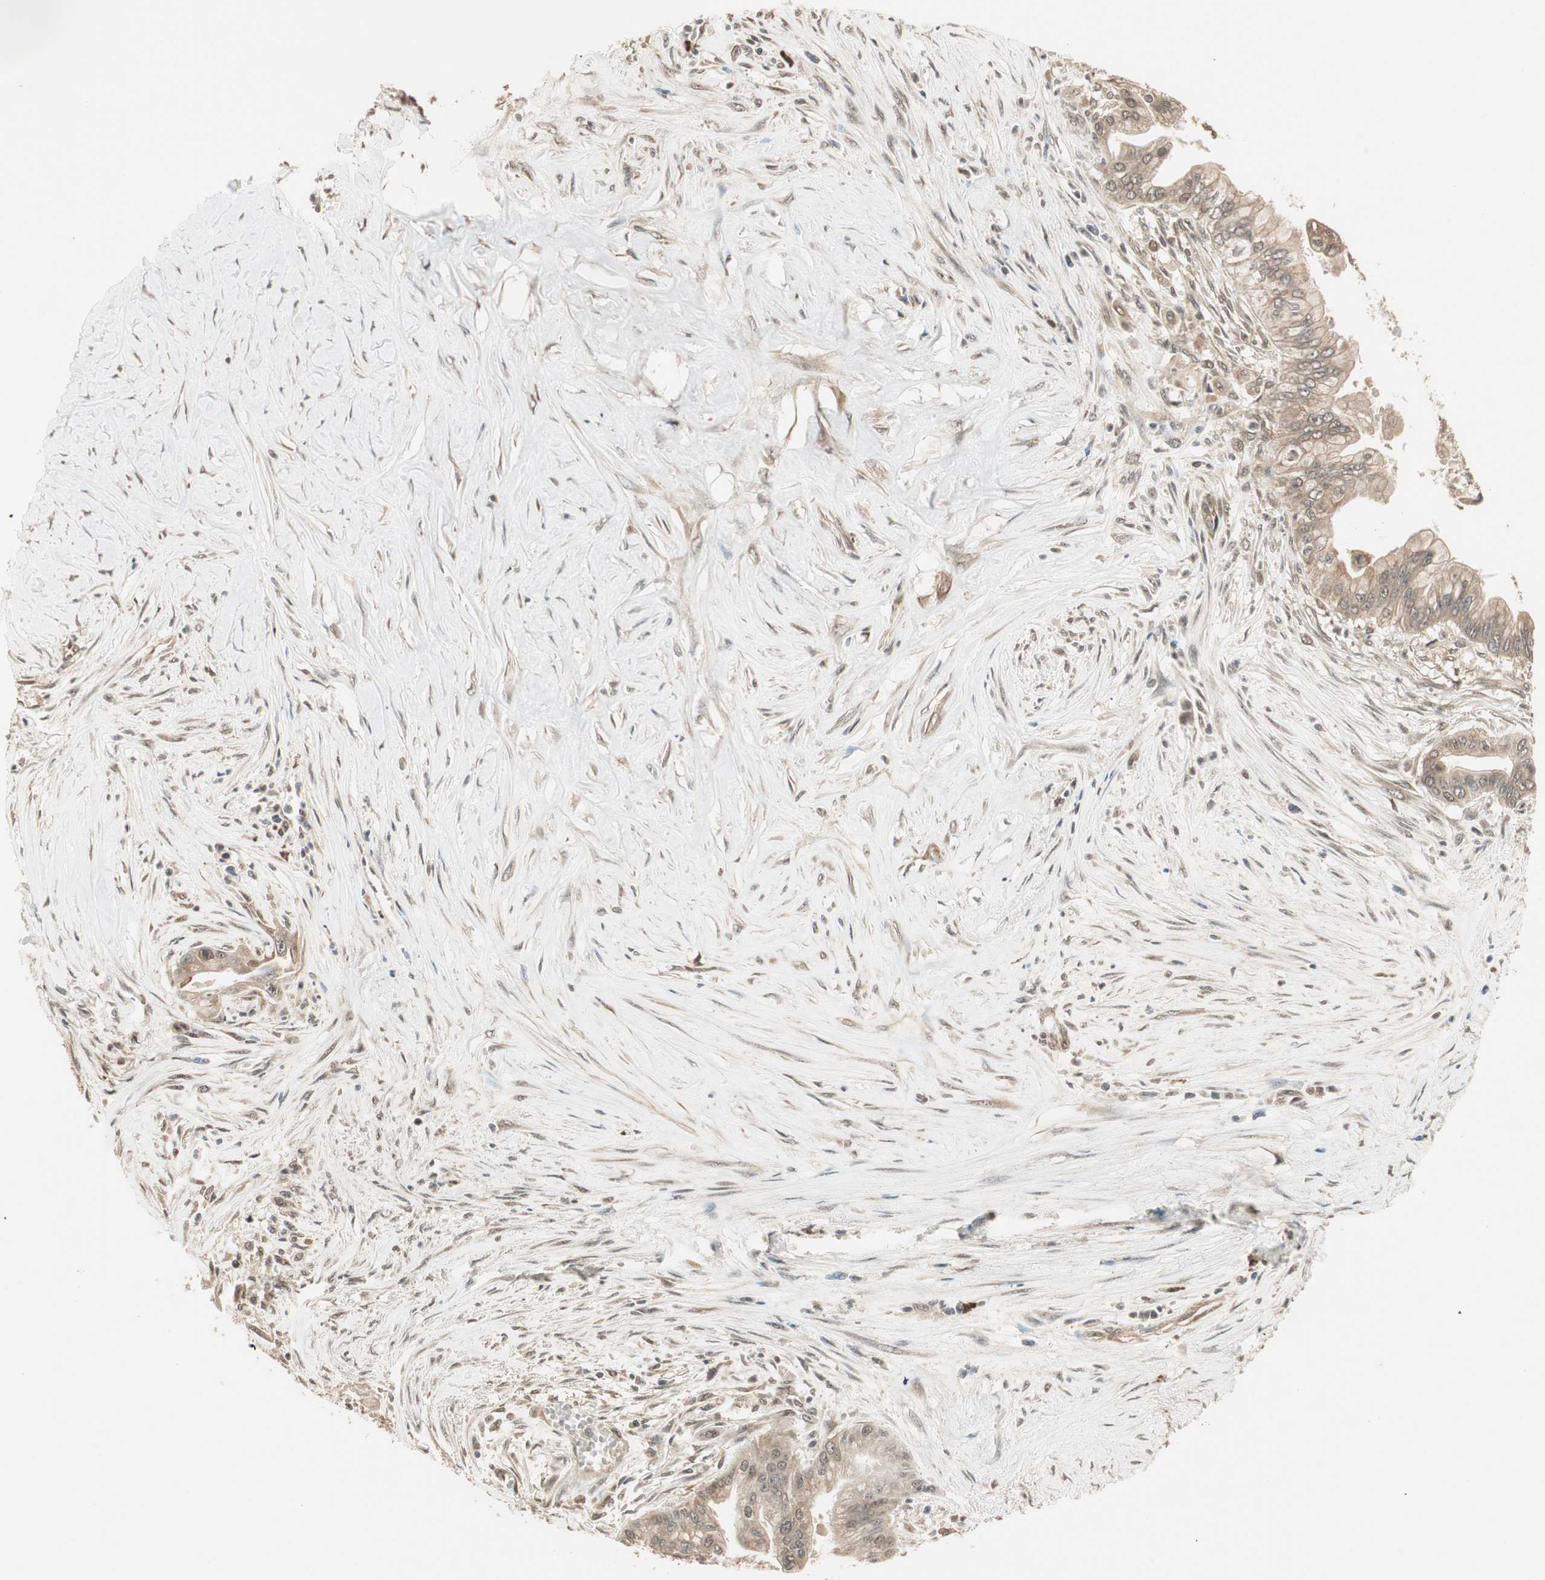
{"staining": {"intensity": "weak", "quantity": ">75%", "location": "cytoplasmic/membranous"}, "tissue": "pancreatic cancer", "cell_type": "Tumor cells", "image_type": "cancer", "snomed": [{"axis": "morphology", "description": "Adenocarcinoma, NOS"}, {"axis": "topography", "description": "Pancreas"}], "caption": "Immunohistochemical staining of human pancreatic cancer exhibits low levels of weak cytoplasmic/membranous staining in about >75% of tumor cells.", "gene": "ZSCAN31", "patient": {"sex": "male", "age": 59}}